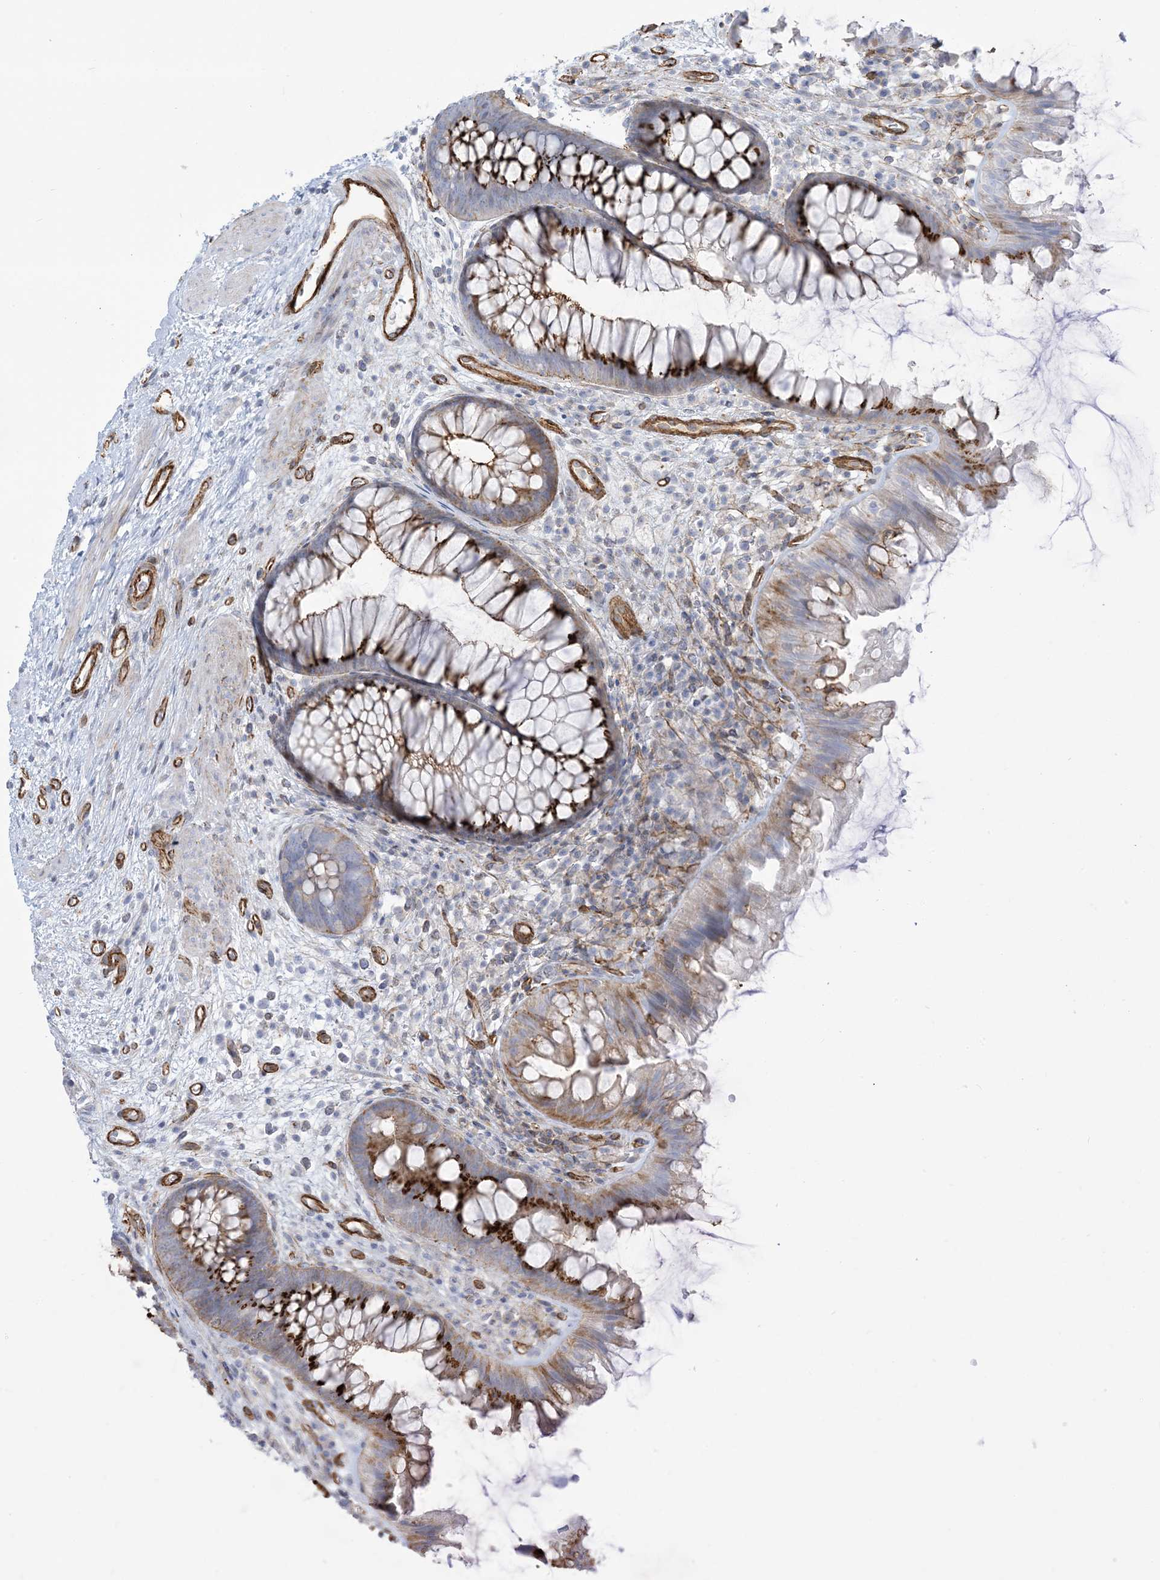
{"staining": {"intensity": "strong", "quantity": ">75%", "location": "cytoplasmic/membranous"}, "tissue": "colon", "cell_type": "Endothelial cells", "image_type": "normal", "snomed": [{"axis": "morphology", "description": "Normal tissue, NOS"}, {"axis": "topography", "description": "Colon"}], "caption": "Protein expression analysis of unremarkable human colon reveals strong cytoplasmic/membranous expression in about >75% of endothelial cells. Nuclei are stained in blue.", "gene": "B3GNT7", "patient": {"sex": "female", "age": 62}}